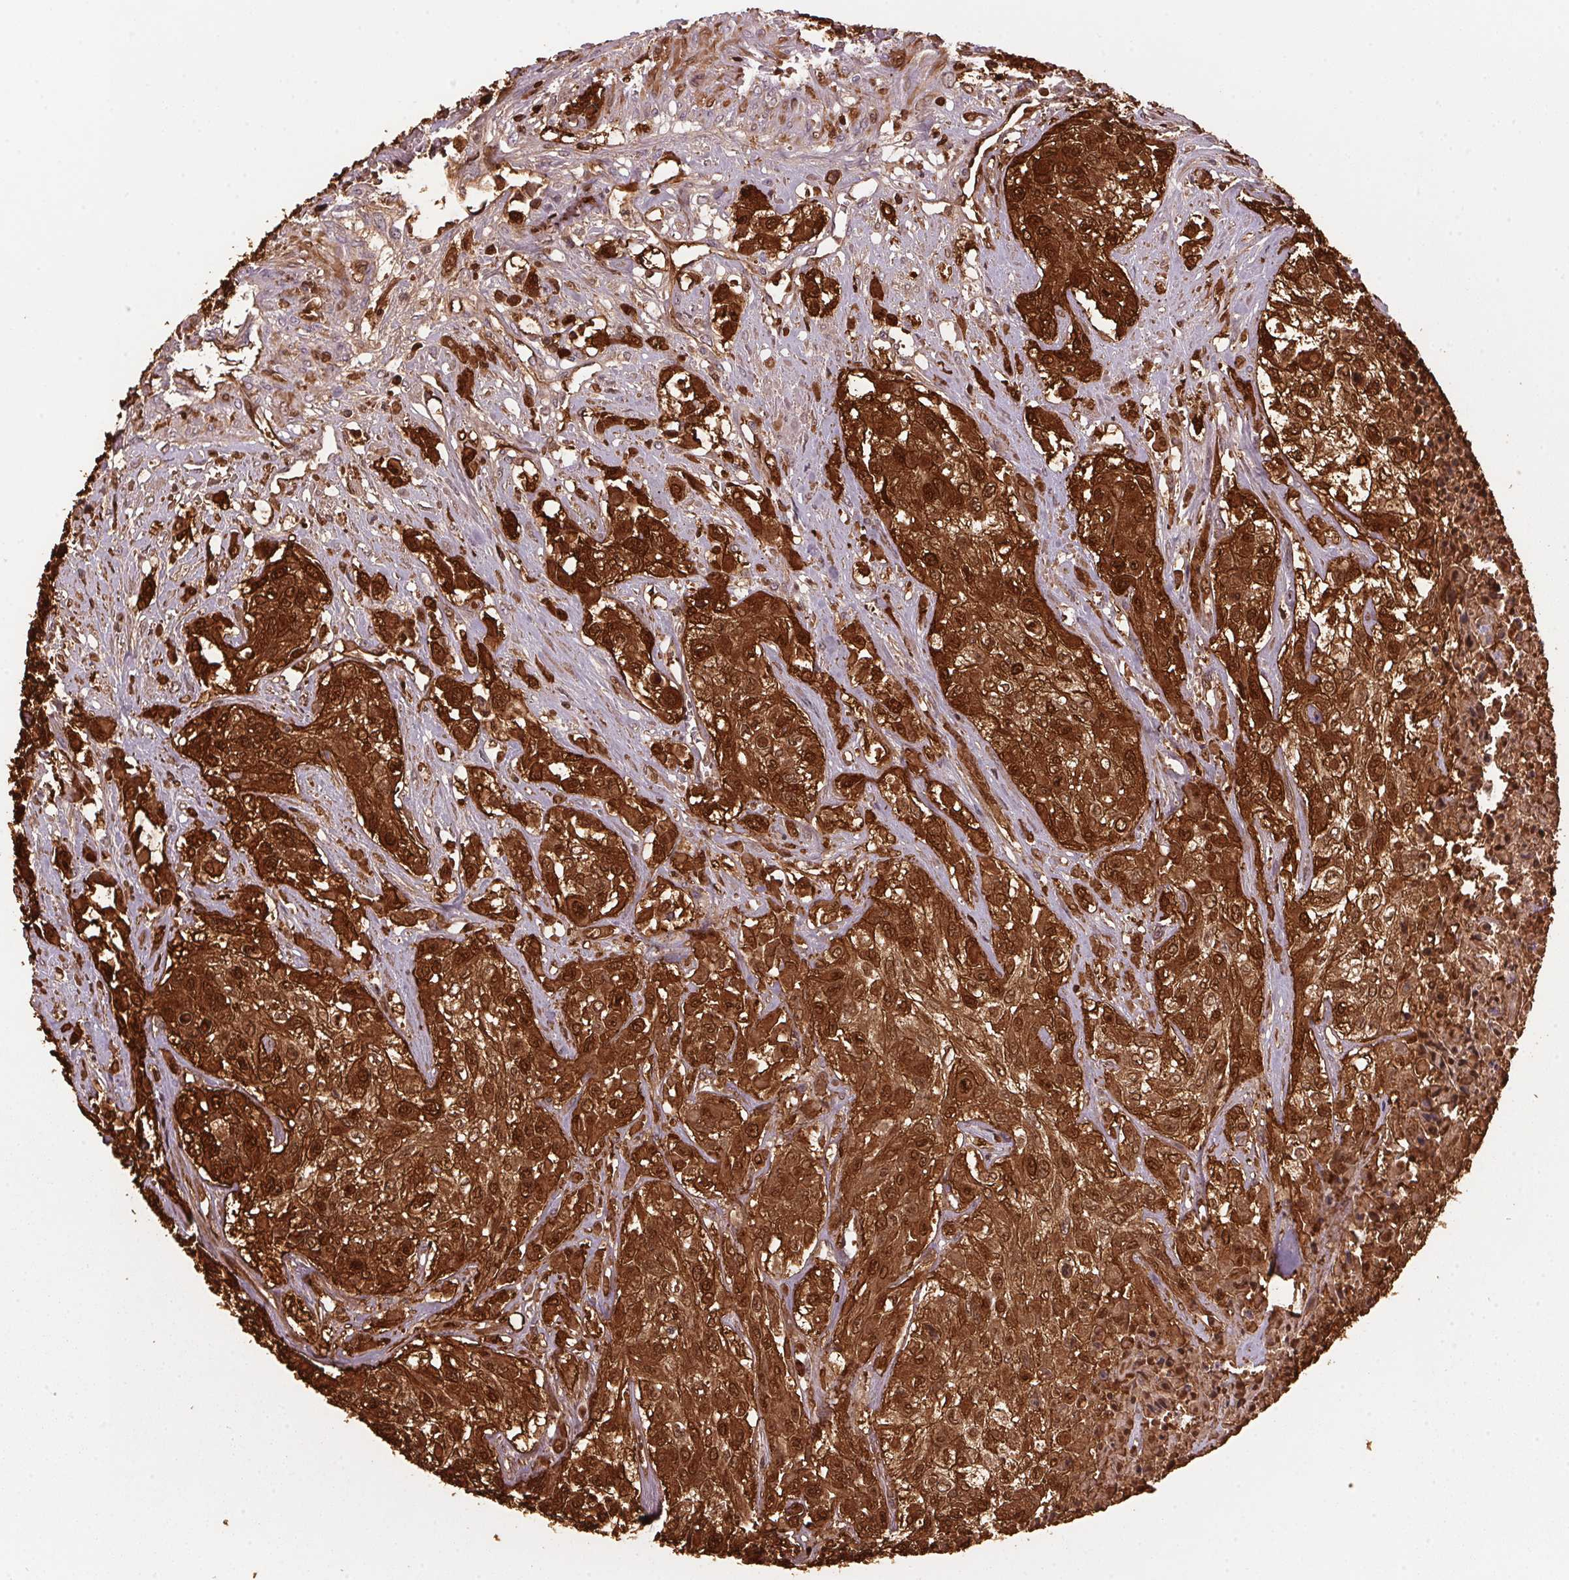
{"staining": {"intensity": "strong", "quantity": ">75%", "location": "cytoplasmic/membranous,nuclear"}, "tissue": "urothelial cancer", "cell_type": "Tumor cells", "image_type": "cancer", "snomed": [{"axis": "morphology", "description": "Urothelial carcinoma, High grade"}, {"axis": "topography", "description": "Urinary bladder"}], "caption": "A brown stain shows strong cytoplasmic/membranous and nuclear expression of a protein in urothelial cancer tumor cells. Using DAB (3,3'-diaminobenzidine) (brown) and hematoxylin (blue) stains, captured at high magnification using brightfield microscopy.", "gene": "S100A2", "patient": {"sex": "male", "age": 57}}